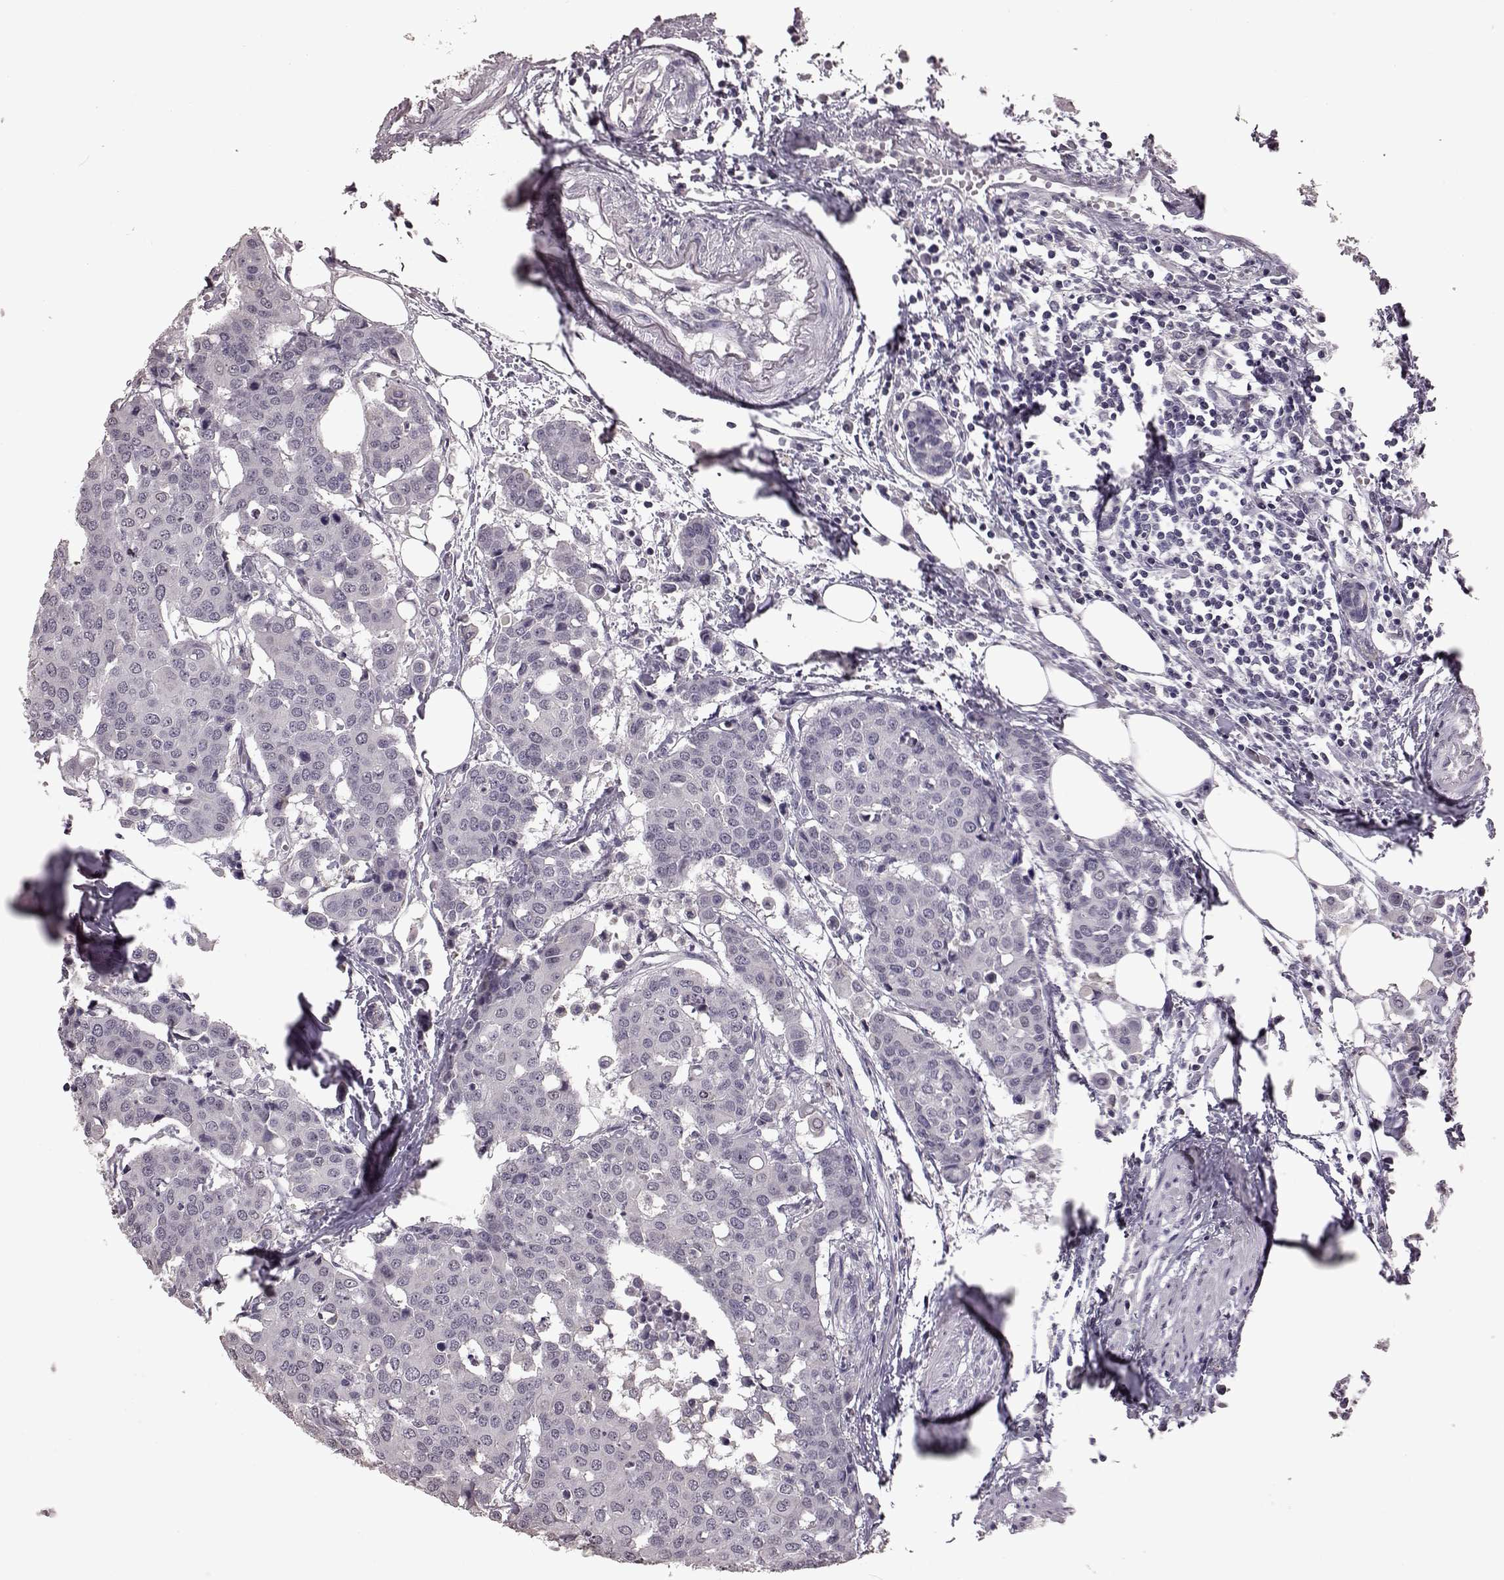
{"staining": {"intensity": "negative", "quantity": "none", "location": "none"}, "tissue": "carcinoid", "cell_type": "Tumor cells", "image_type": "cancer", "snomed": [{"axis": "morphology", "description": "Carcinoid, malignant, NOS"}, {"axis": "topography", "description": "Colon"}], "caption": "This is a photomicrograph of IHC staining of carcinoid (malignant), which shows no positivity in tumor cells.", "gene": "TSKS", "patient": {"sex": "male", "age": 81}}